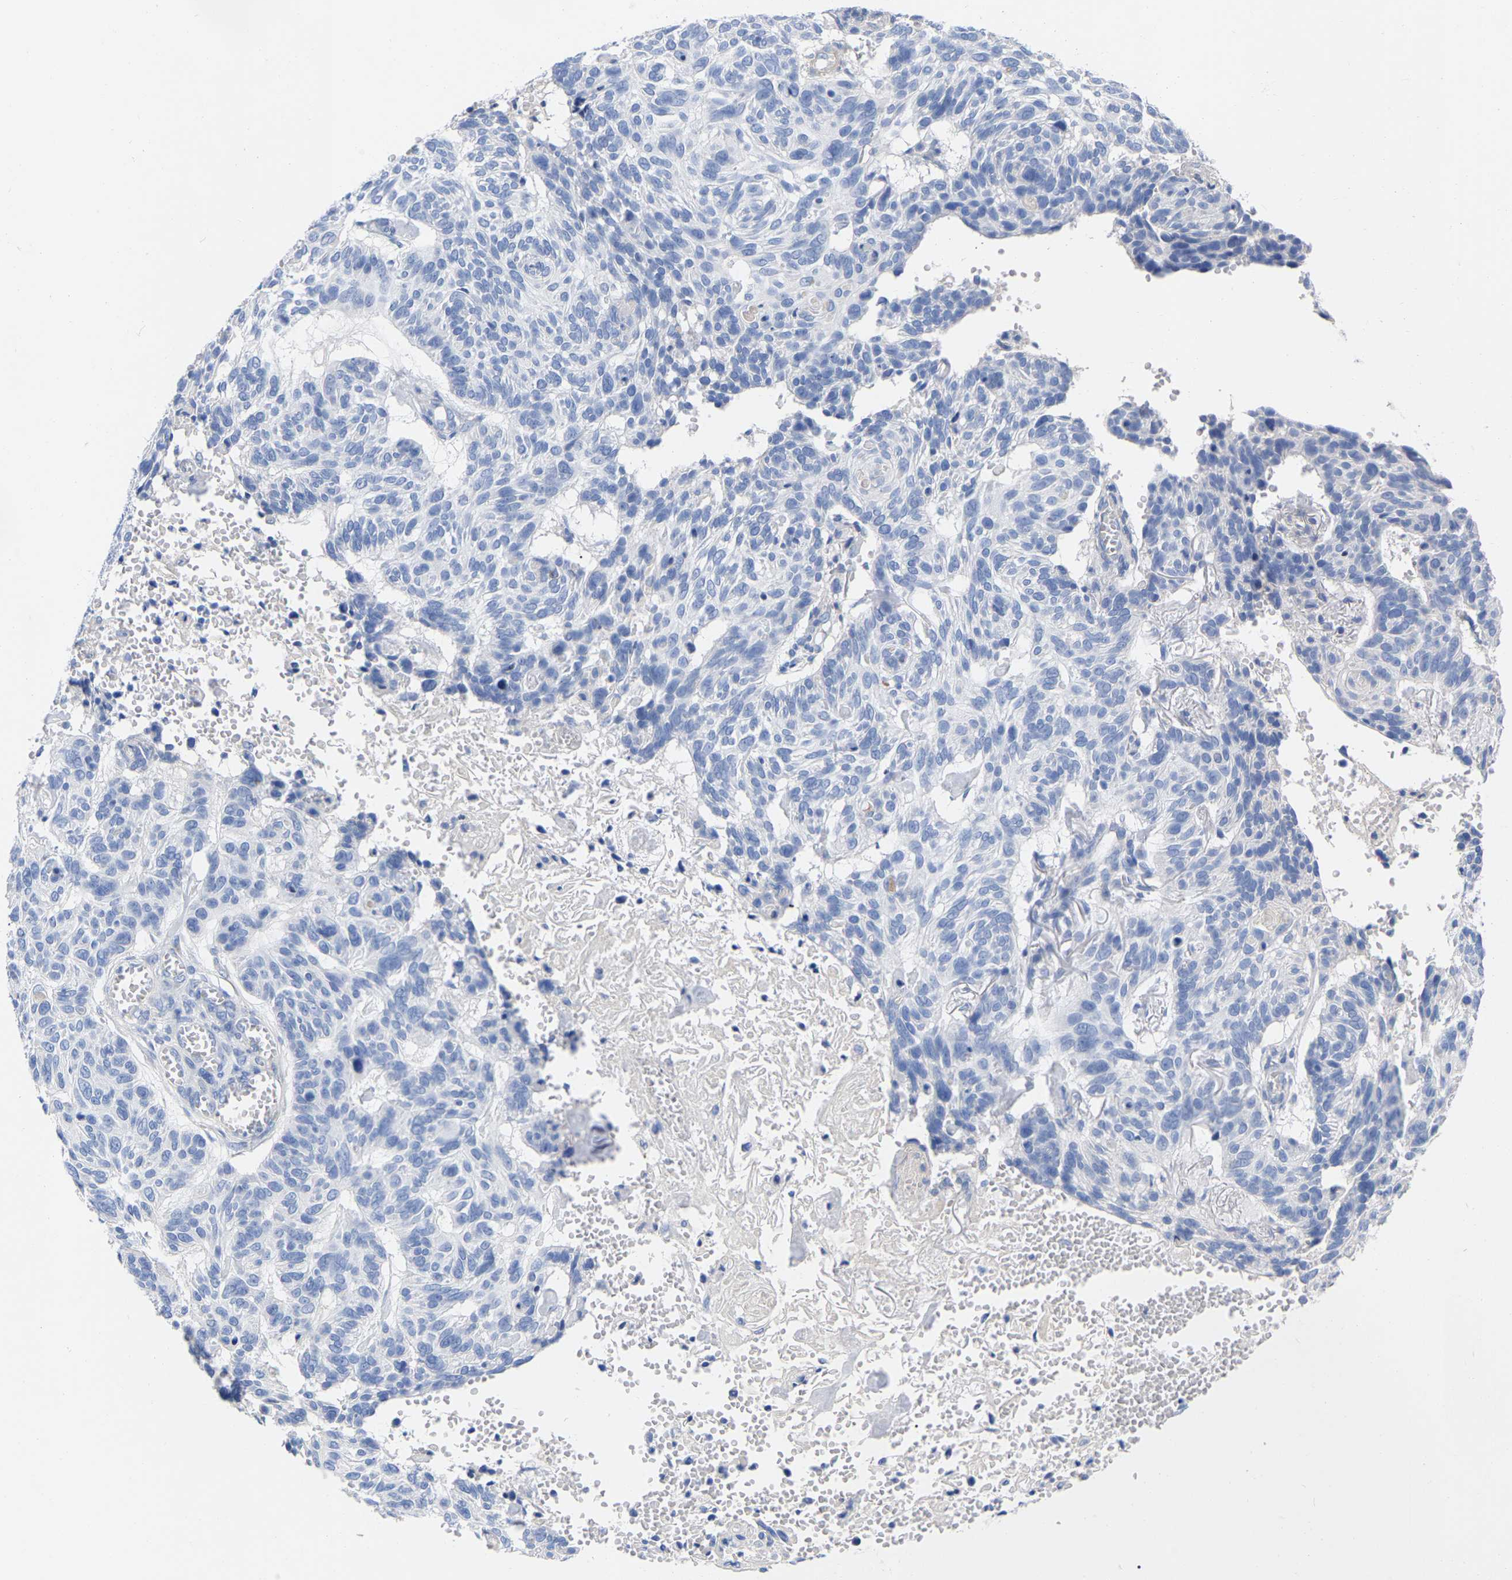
{"staining": {"intensity": "negative", "quantity": "none", "location": "none"}, "tissue": "skin cancer", "cell_type": "Tumor cells", "image_type": "cancer", "snomed": [{"axis": "morphology", "description": "Basal cell carcinoma"}, {"axis": "topography", "description": "Skin"}], "caption": "Basal cell carcinoma (skin) was stained to show a protein in brown. There is no significant staining in tumor cells.", "gene": "HAPLN1", "patient": {"sex": "male", "age": 85}}